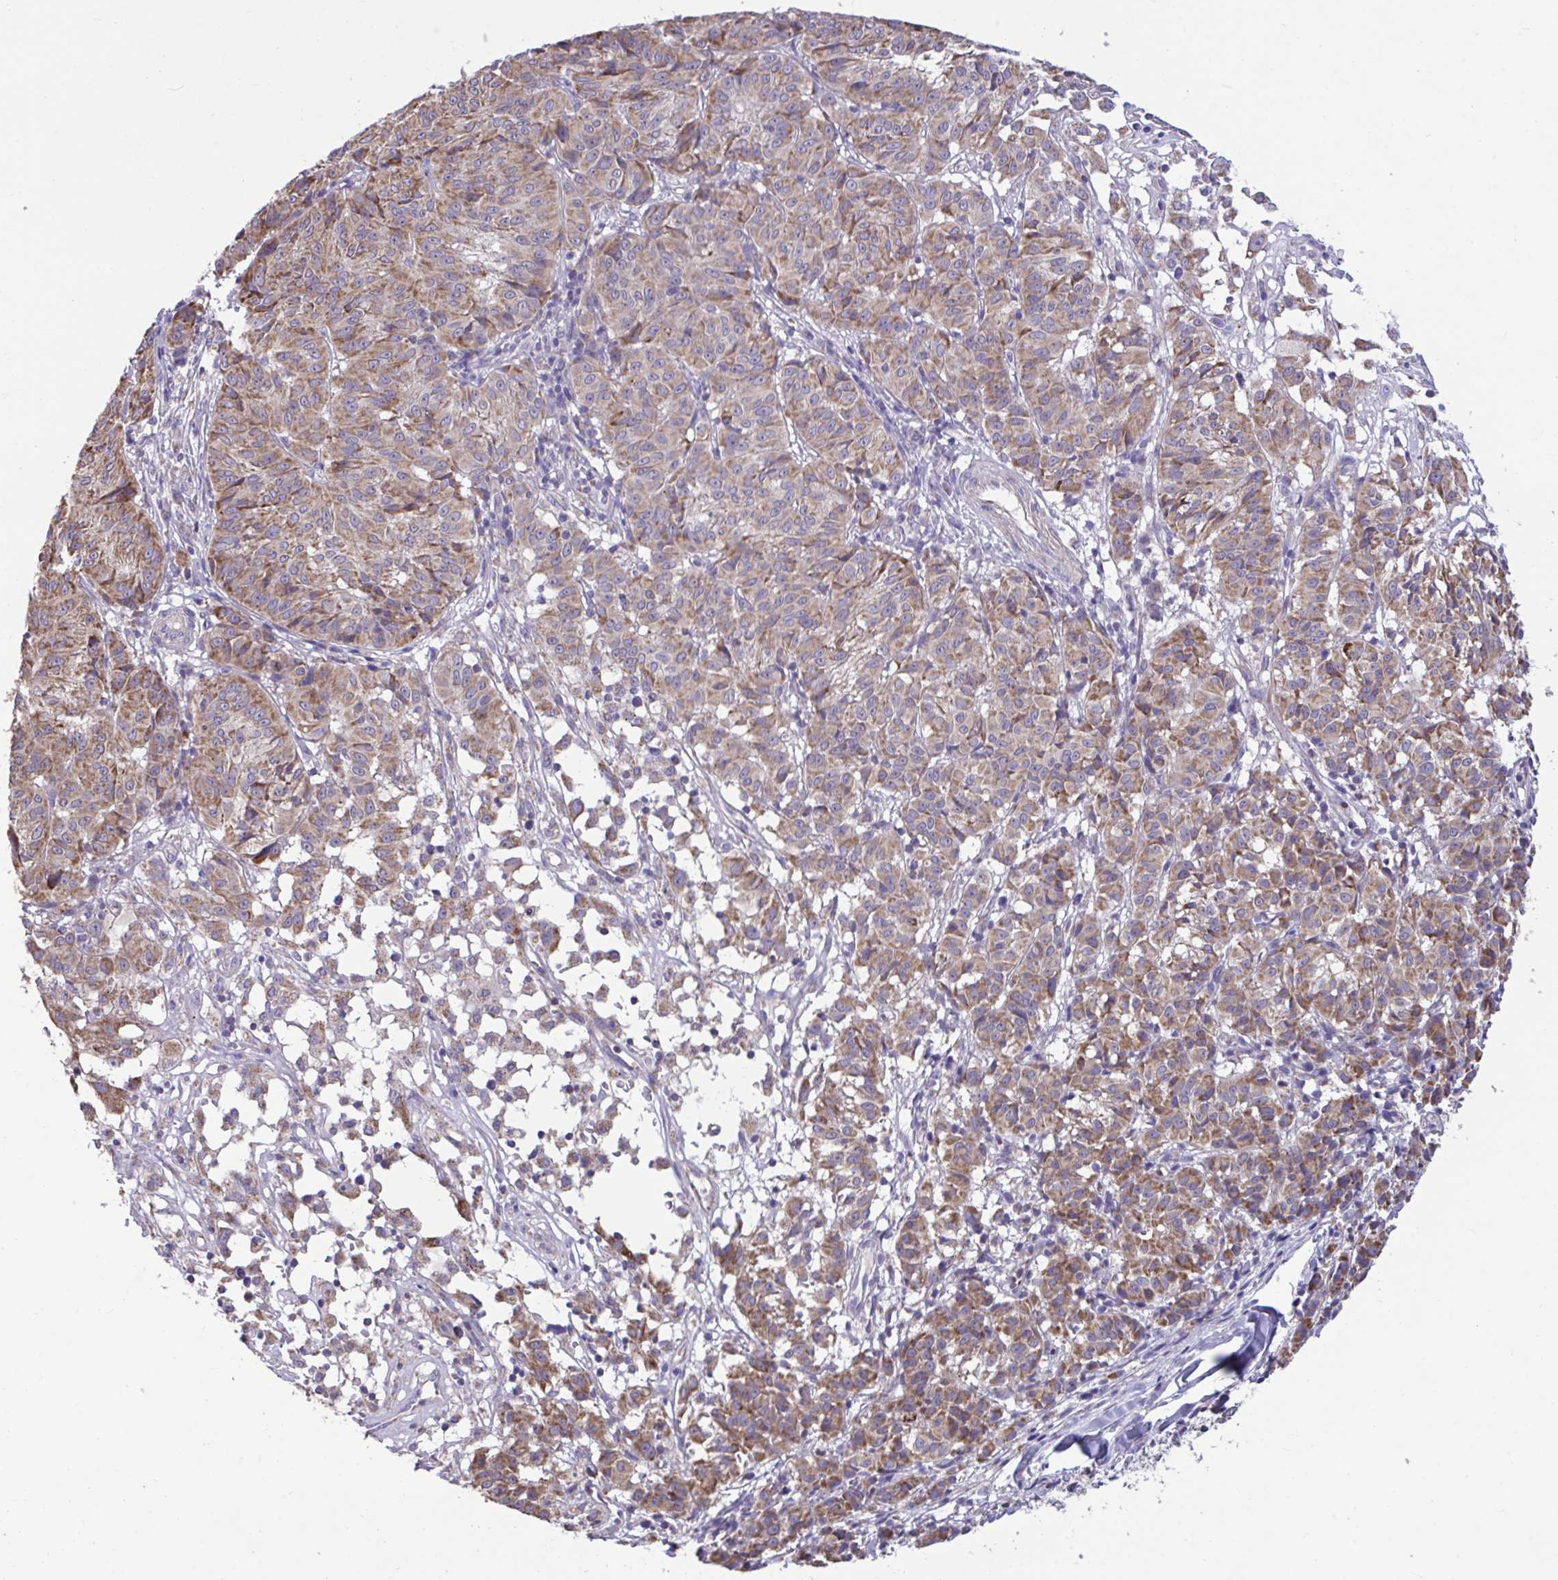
{"staining": {"intensity": "moderate", "quantity": ">75%", "location": "cytoplasmic/membranous"}, "tissue": "melanoma", "cell_type": "Tumor cells", "image_type": "cancer", "snomed": [{"axis": "morphology", "description": "Malignant melanoma, NOS"}, {"axis": "topography", "description": "Skin"}], "caption": "An image of malignant melanoma stained for a protein demonstrates moderate cytoplasmic/membranous brown staining in tumor cells.", "gene": "SARS2", "patient": {"sex": "female", "age": 72}}